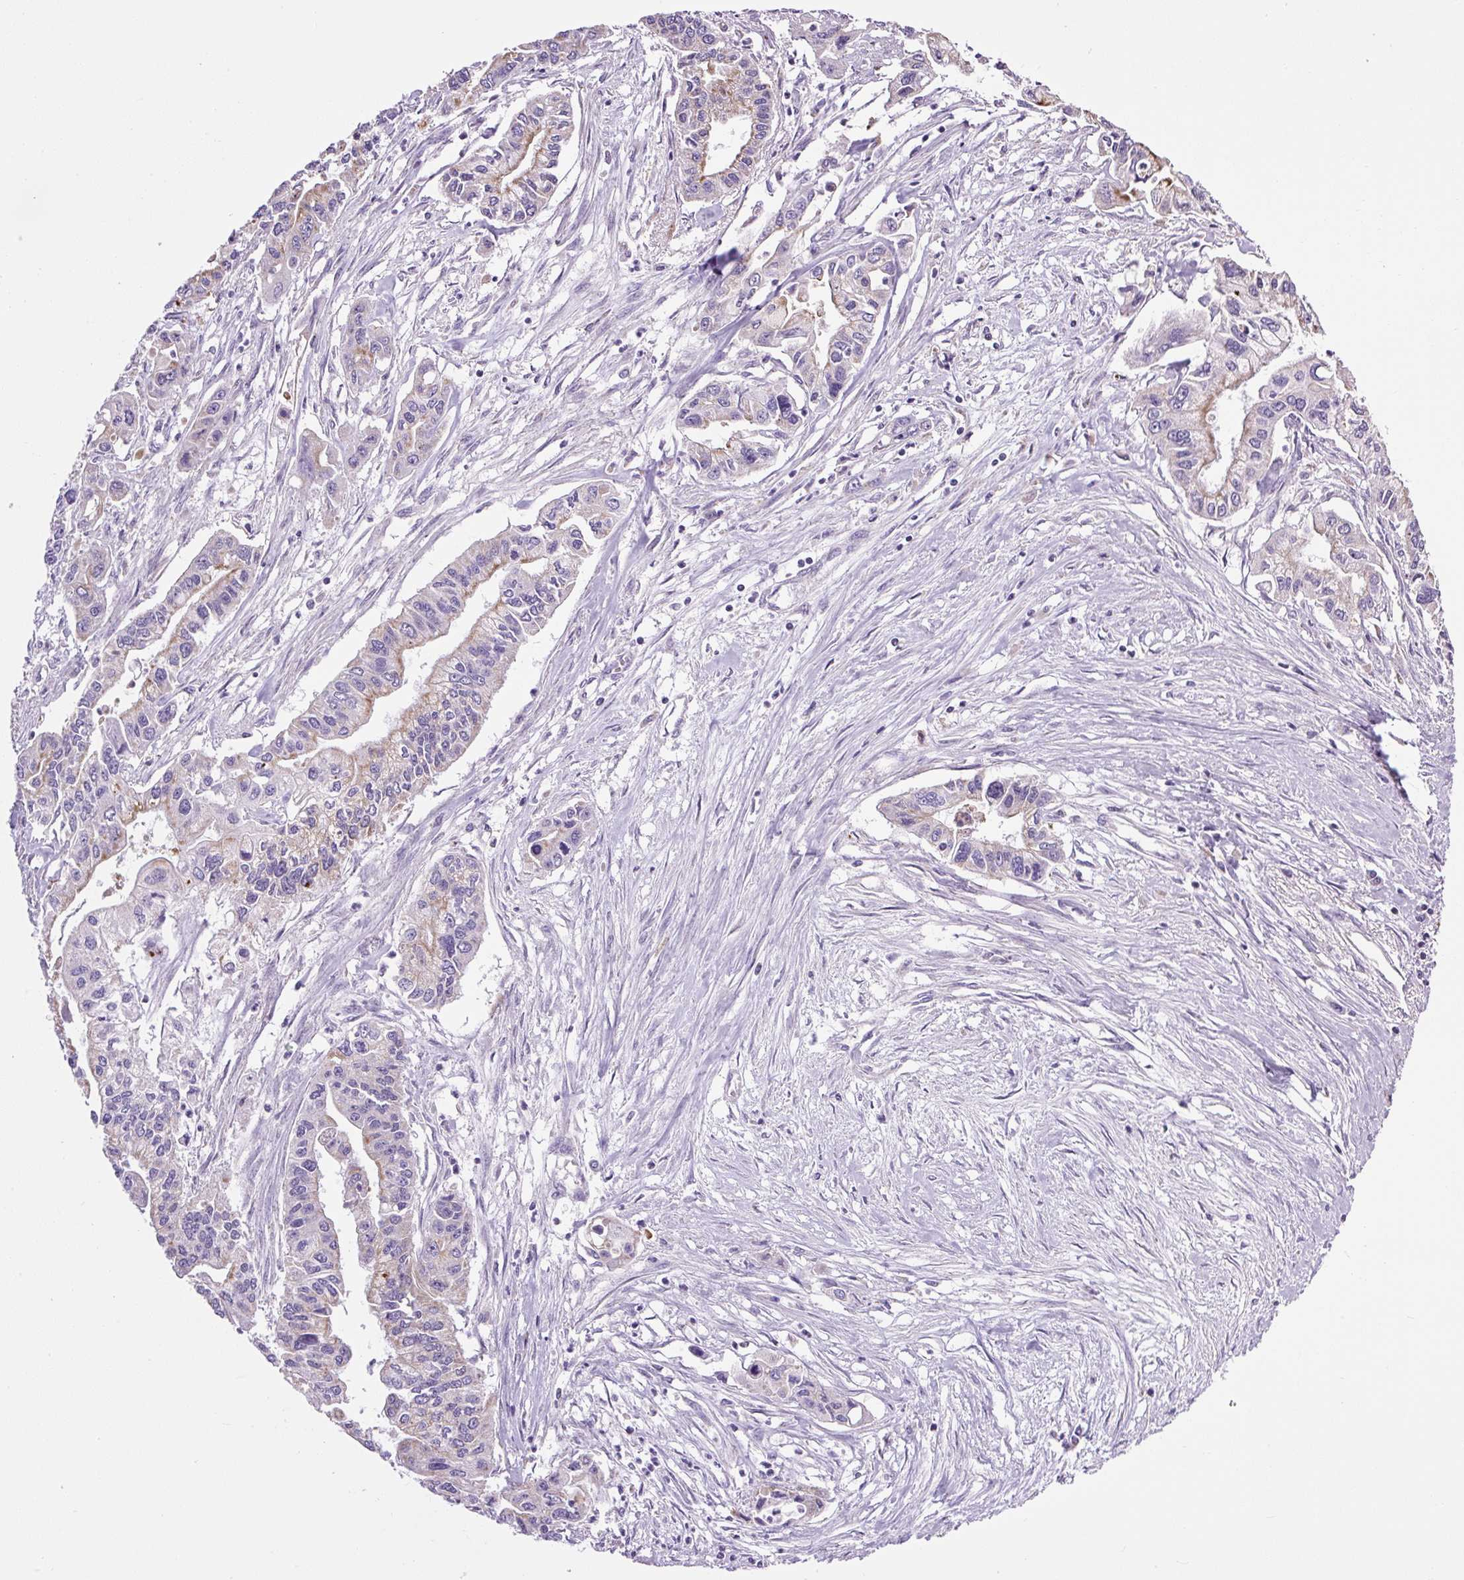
{"staining": {"intensity": "weak", "quantity": "<25%", "location": "cytoplasmic/membranous"}, "tissue": "pancreatic cancer", "cell_type": "Tumor cells", "image_type": "cancer", "snomed": [{"axis": "morphology", "description": "Adenocarcinoma, NOS"}, {"axis": "topography", "description": "Pancreas"}], "caption": "Immunohistochemistry (IHC) of pancreatic cancer (adenocarcinoma) displays no expression in tumor cells.", "gene": "RNASE10", "patient": {"sex": "male", "age": 62}}